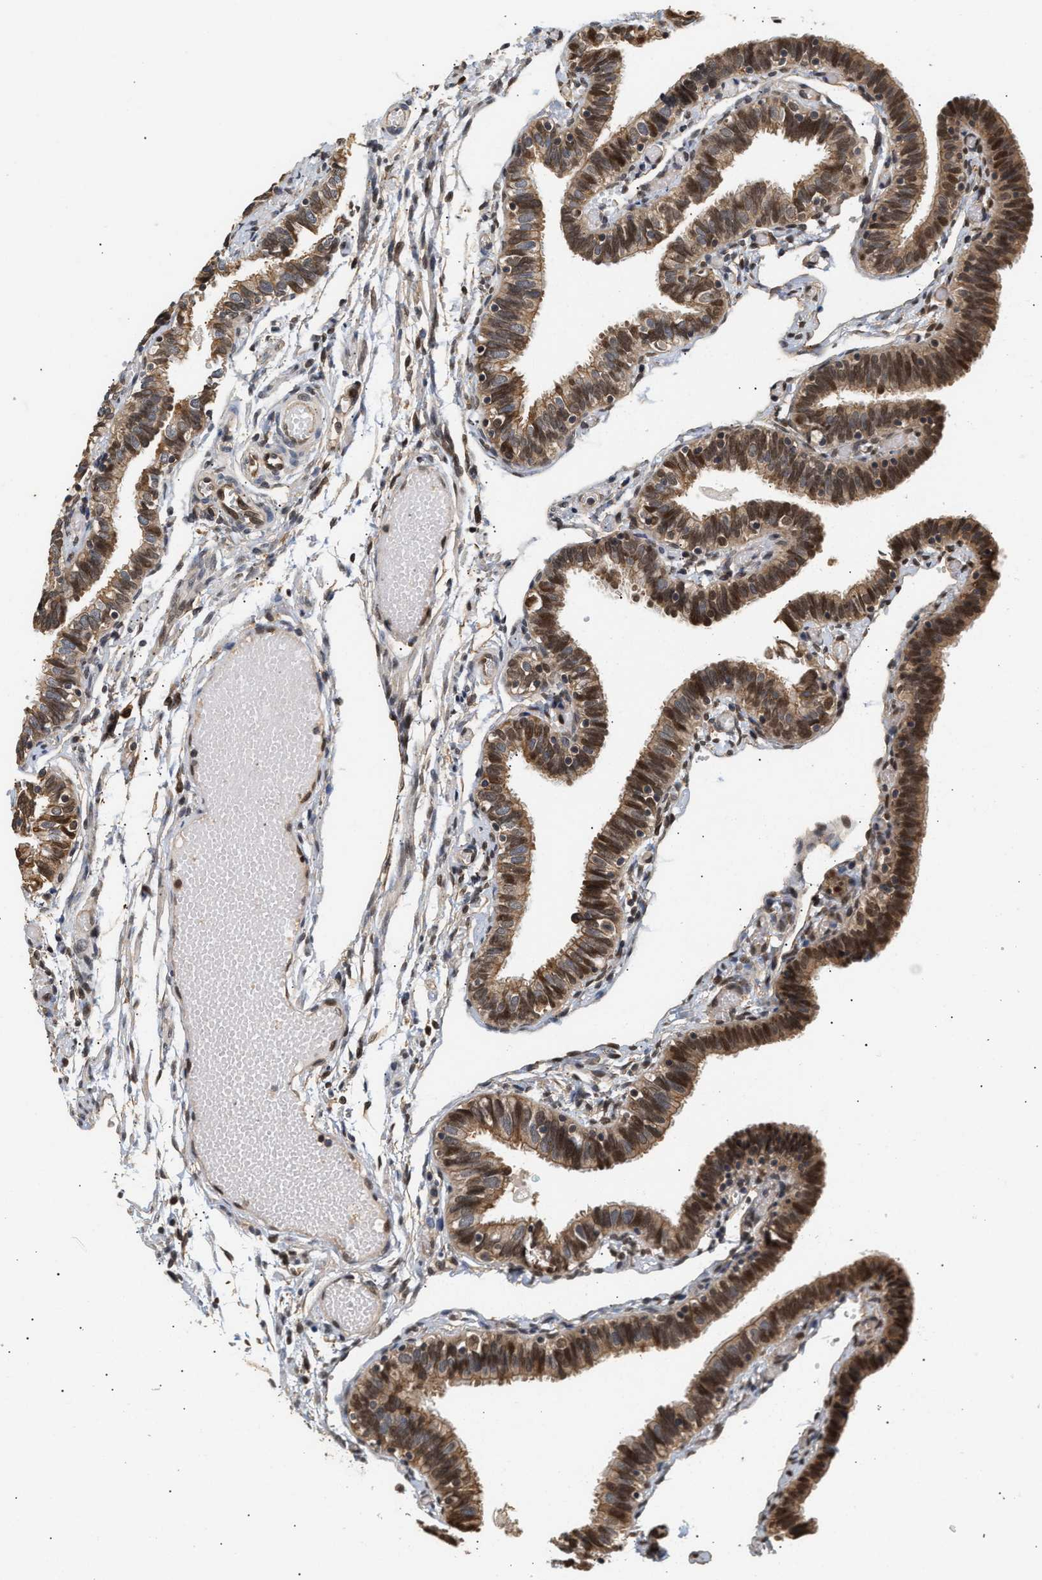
{"staining": {"intensity": "strong", "quantity": ">75%", "location": "nuclear"}, "tissue": "fallopian tube", "cell_type": "Glandular cells", "image_type": "normal", "snomed": [{"axis": "morphology", "description": "Normal tissue, NOS"}, {"axis": "topography", "description": "Fallopian tube"}], "caption": "Immunohistochemistry (IHC) micrograph of benign human fallopian tube stained for a protein (brown), which displays high levels of strong nuclear staining in approximately >75% of glandular cells.", "gene": "ABHD5", "patient": {"sex": "female", "age": 46}}